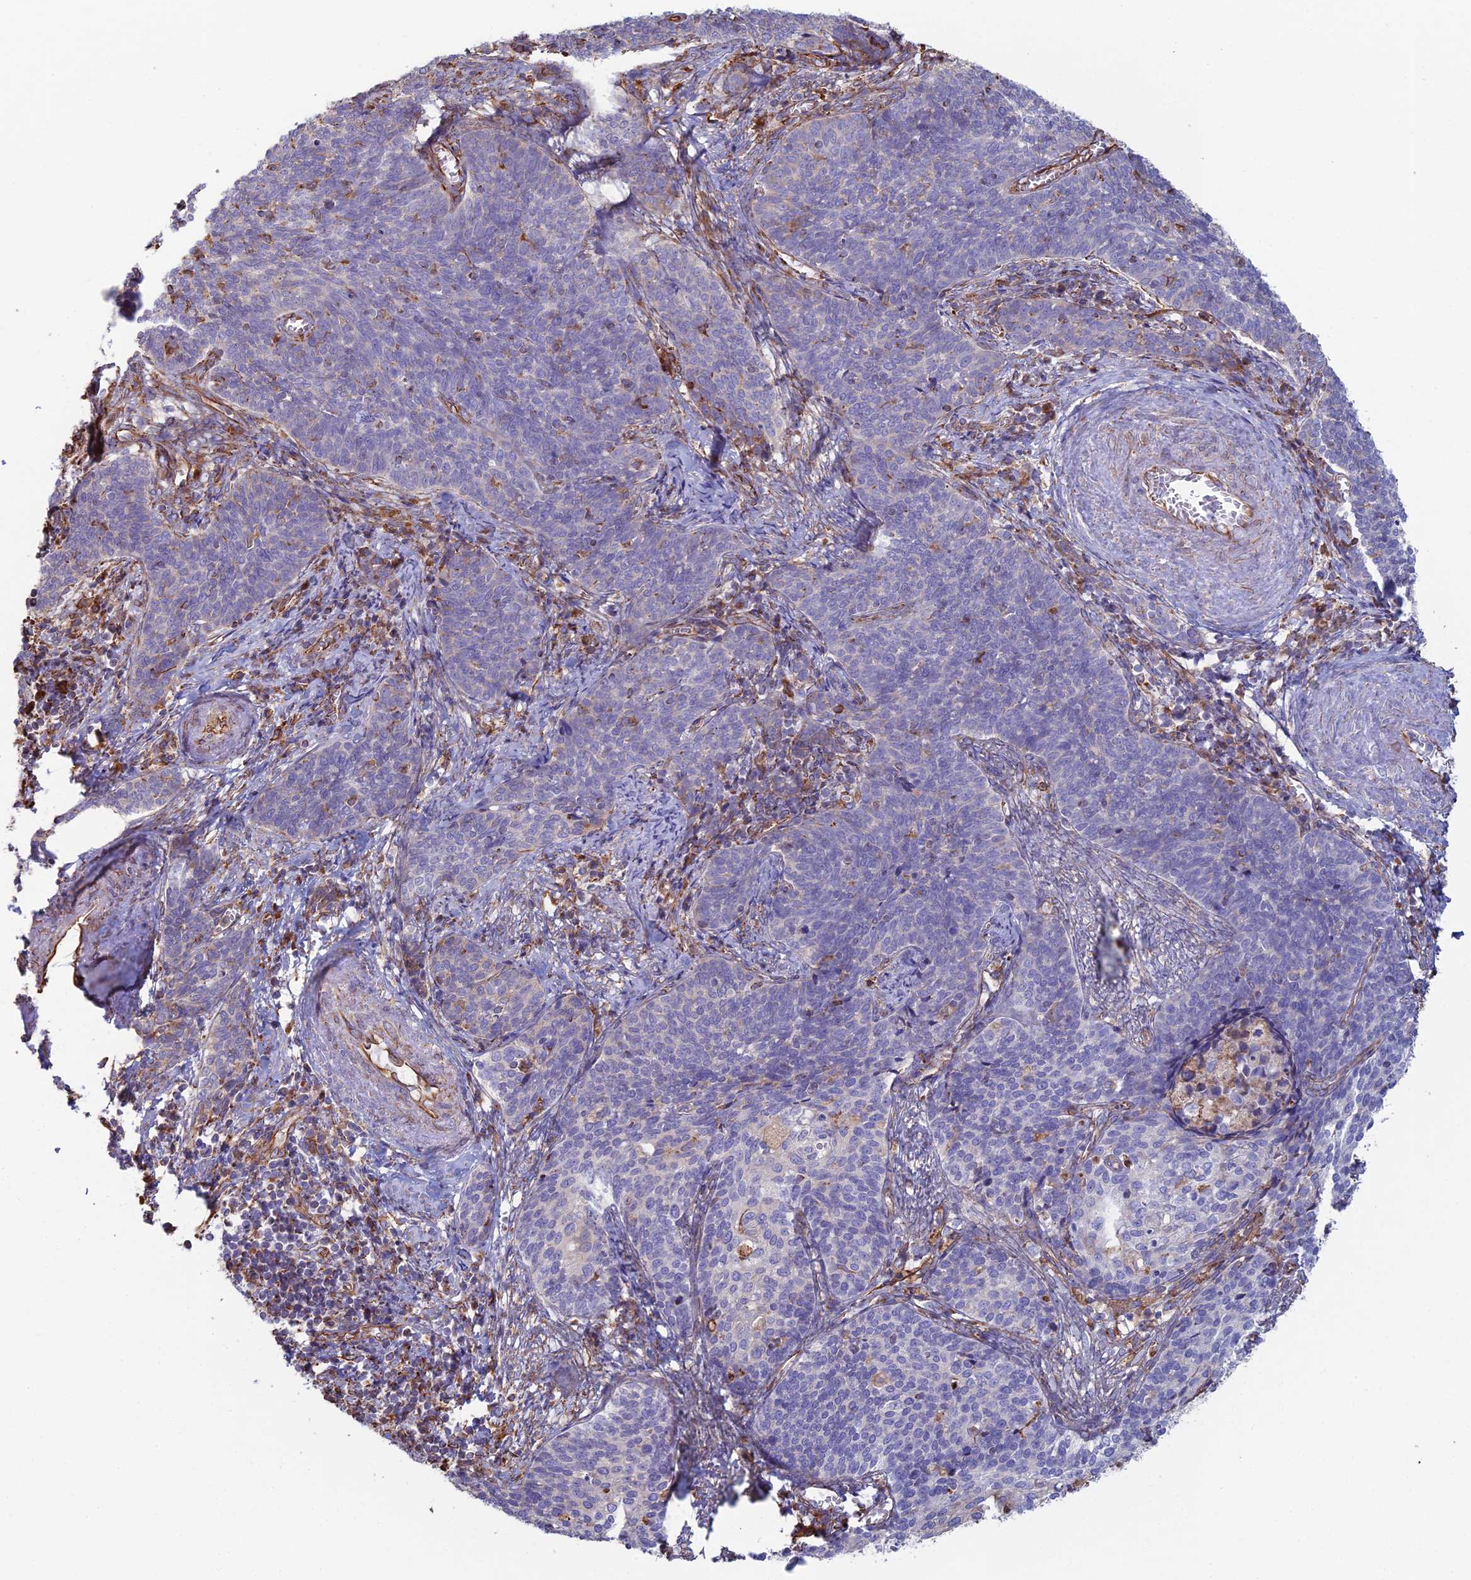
{"staining": {"intensity": "moderate", "quantity": "<25%", "location": "cytoplasmic/membranous"}, "tissue": "cervical cancer", "cell_type": "Tumor cells", "image_type": "cancer", "snomed": [{"axis": "morphology", "description": "Squamous cell carcinoma, NOS"}, {"axis": "topography", "description": "Cervix"}], "caption": "Immunohistochemical staining of human cervical cancer (squamous cell carcinoma) exhibits low levels of moderate cytoplasmic/membranous positivity in approximately <25% of tumor cells.", "gene": "CLVS2", "patient": {"sex": "female", "age": 39}}